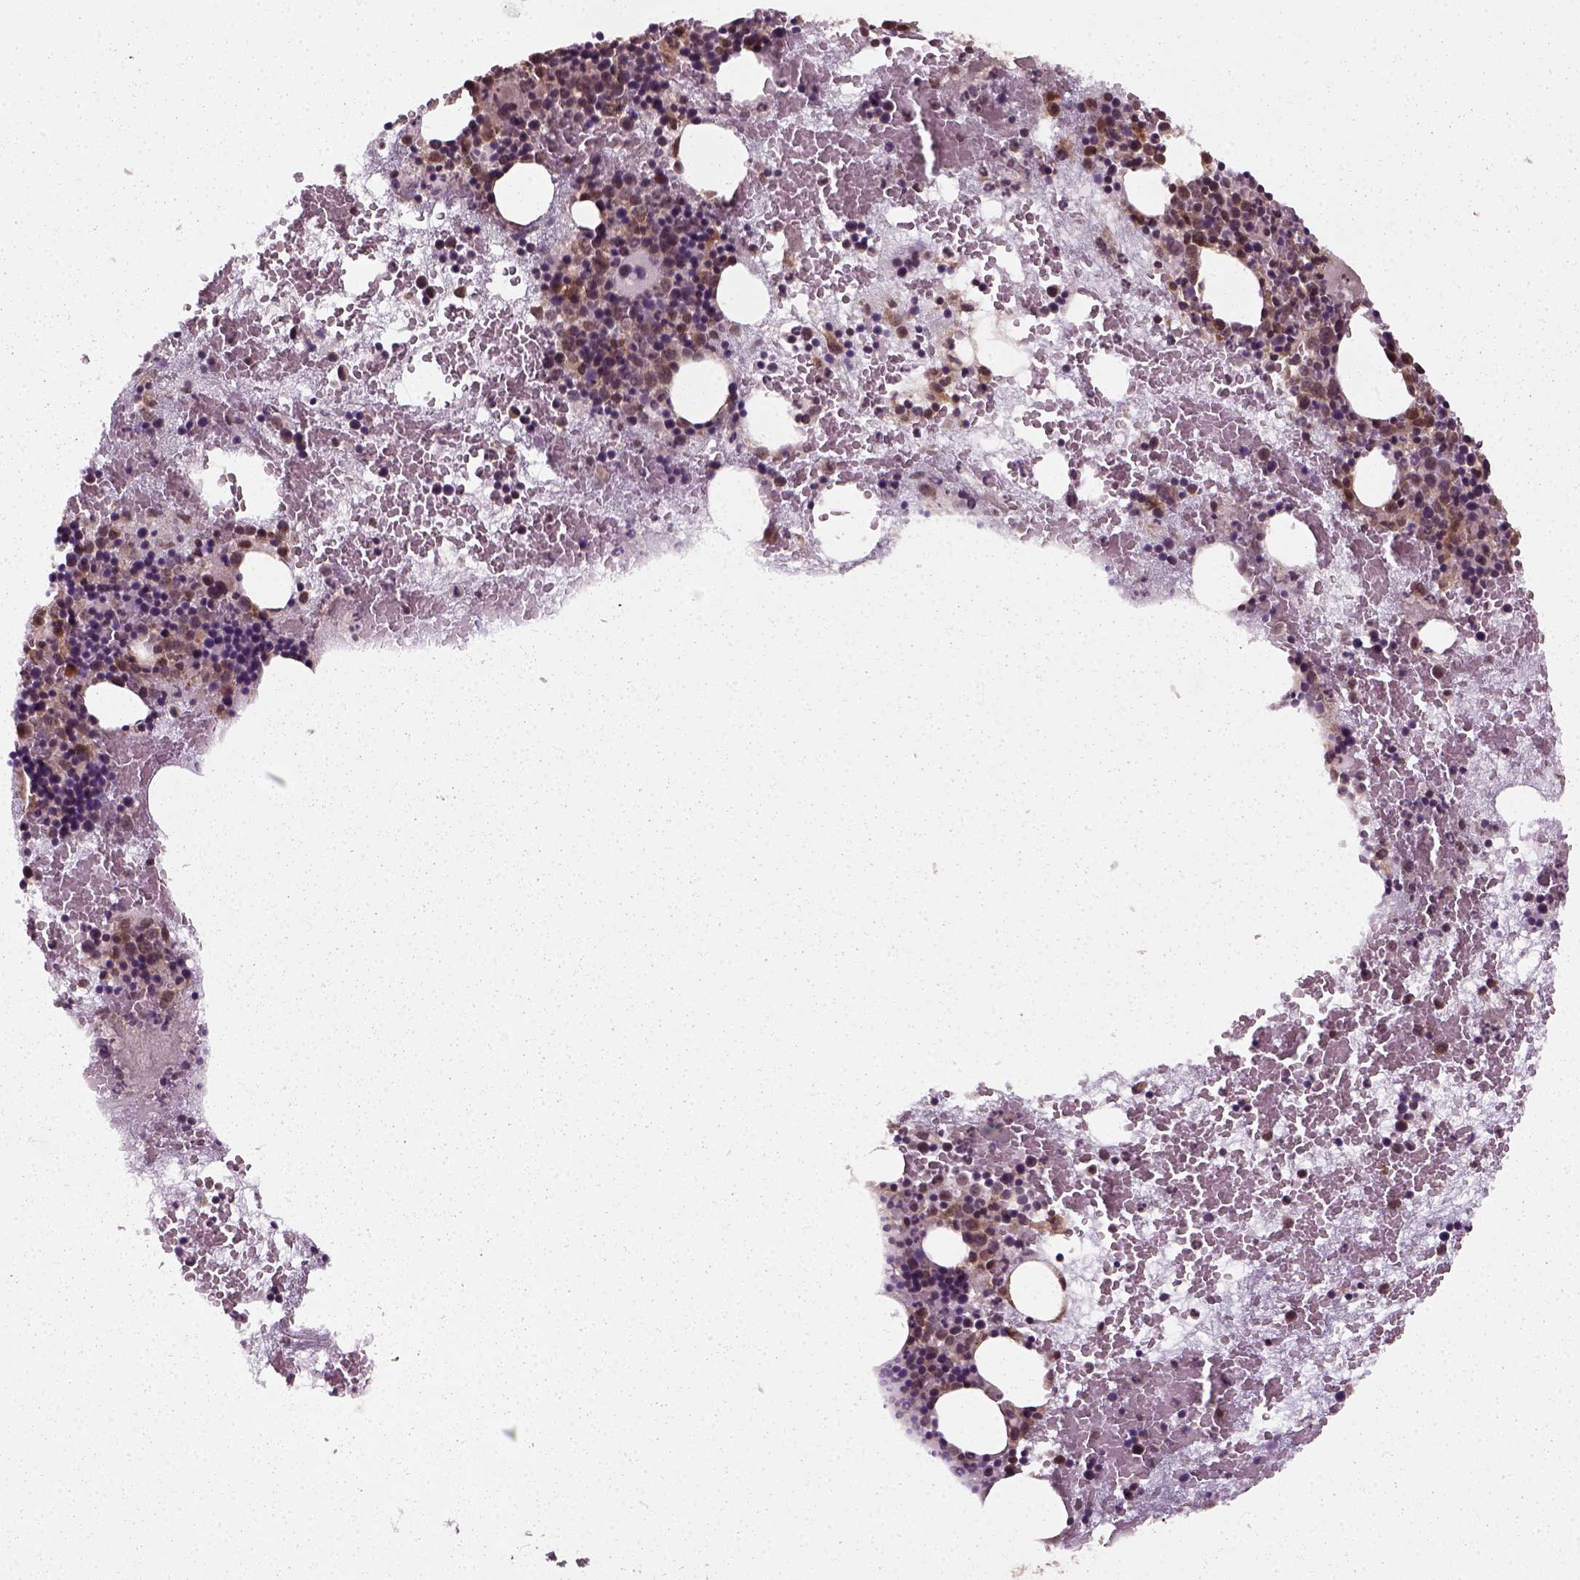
{"staining": {"intensity": "strong", "quantity": "<25%", "location": "cytoplasmic/membranous,nuclear"}, "tissue": "bone marrow", "cell_type": "Hematopoietic cells", "image_type": "normal", "snomed": [{"axis": "morphology", "description": "Normal tissue, NOS"}, {"axis": "topography", "description": "Bone marrow"}], "caption": "Immunohistochemistry micrograph of benign bone marrow: human bone marrow stained using immunohistochemistry reveals medium levels of strong protein expression localized specifically in the cytoplasmic/membranous,nuclear of hematopoietic cells, appearing as a cytoplasmic/membranous,nuclear brown color.", "gene": "NUDT9", "patient": {"sex": "male", "age": 79}}